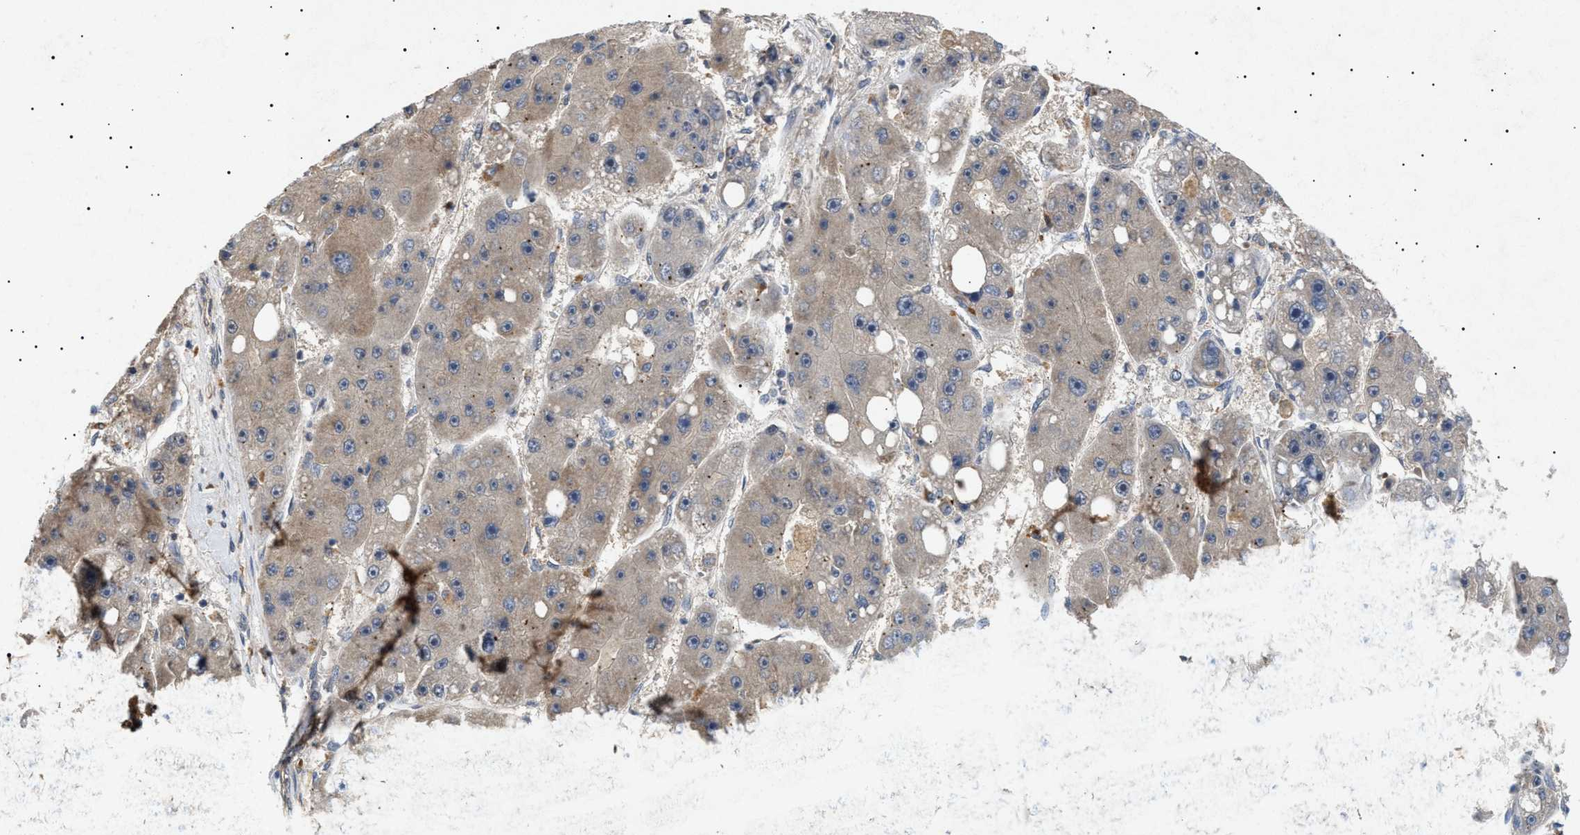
{"staining": {"intensity": "weak", "quantity": "25%-75%", "location": "cytoplasmic/membranous"}, "tissue": "liver cancer", "cell_type": "Tumor cells", "image_type": "cancer", "snomed": [{"axis": "morphology", "description": "Carcinoma, Hepatocellular, NOS"}, {"axis": "topography", "description": "Liver"}], "caption": "Immunohistochemistry micrograph of neoplastic tissue: human liver hepatocellular carcinoma stained using immunohistochemistry (IHC) reveals low levels of weak protein expression localized specifically in the cytoplasmic/membranous of tumor cells, appearing as a cytoplasmic/membranous brown color.", "gene": "SIRT5", "patient": {"sex": "female", "age": 61}}